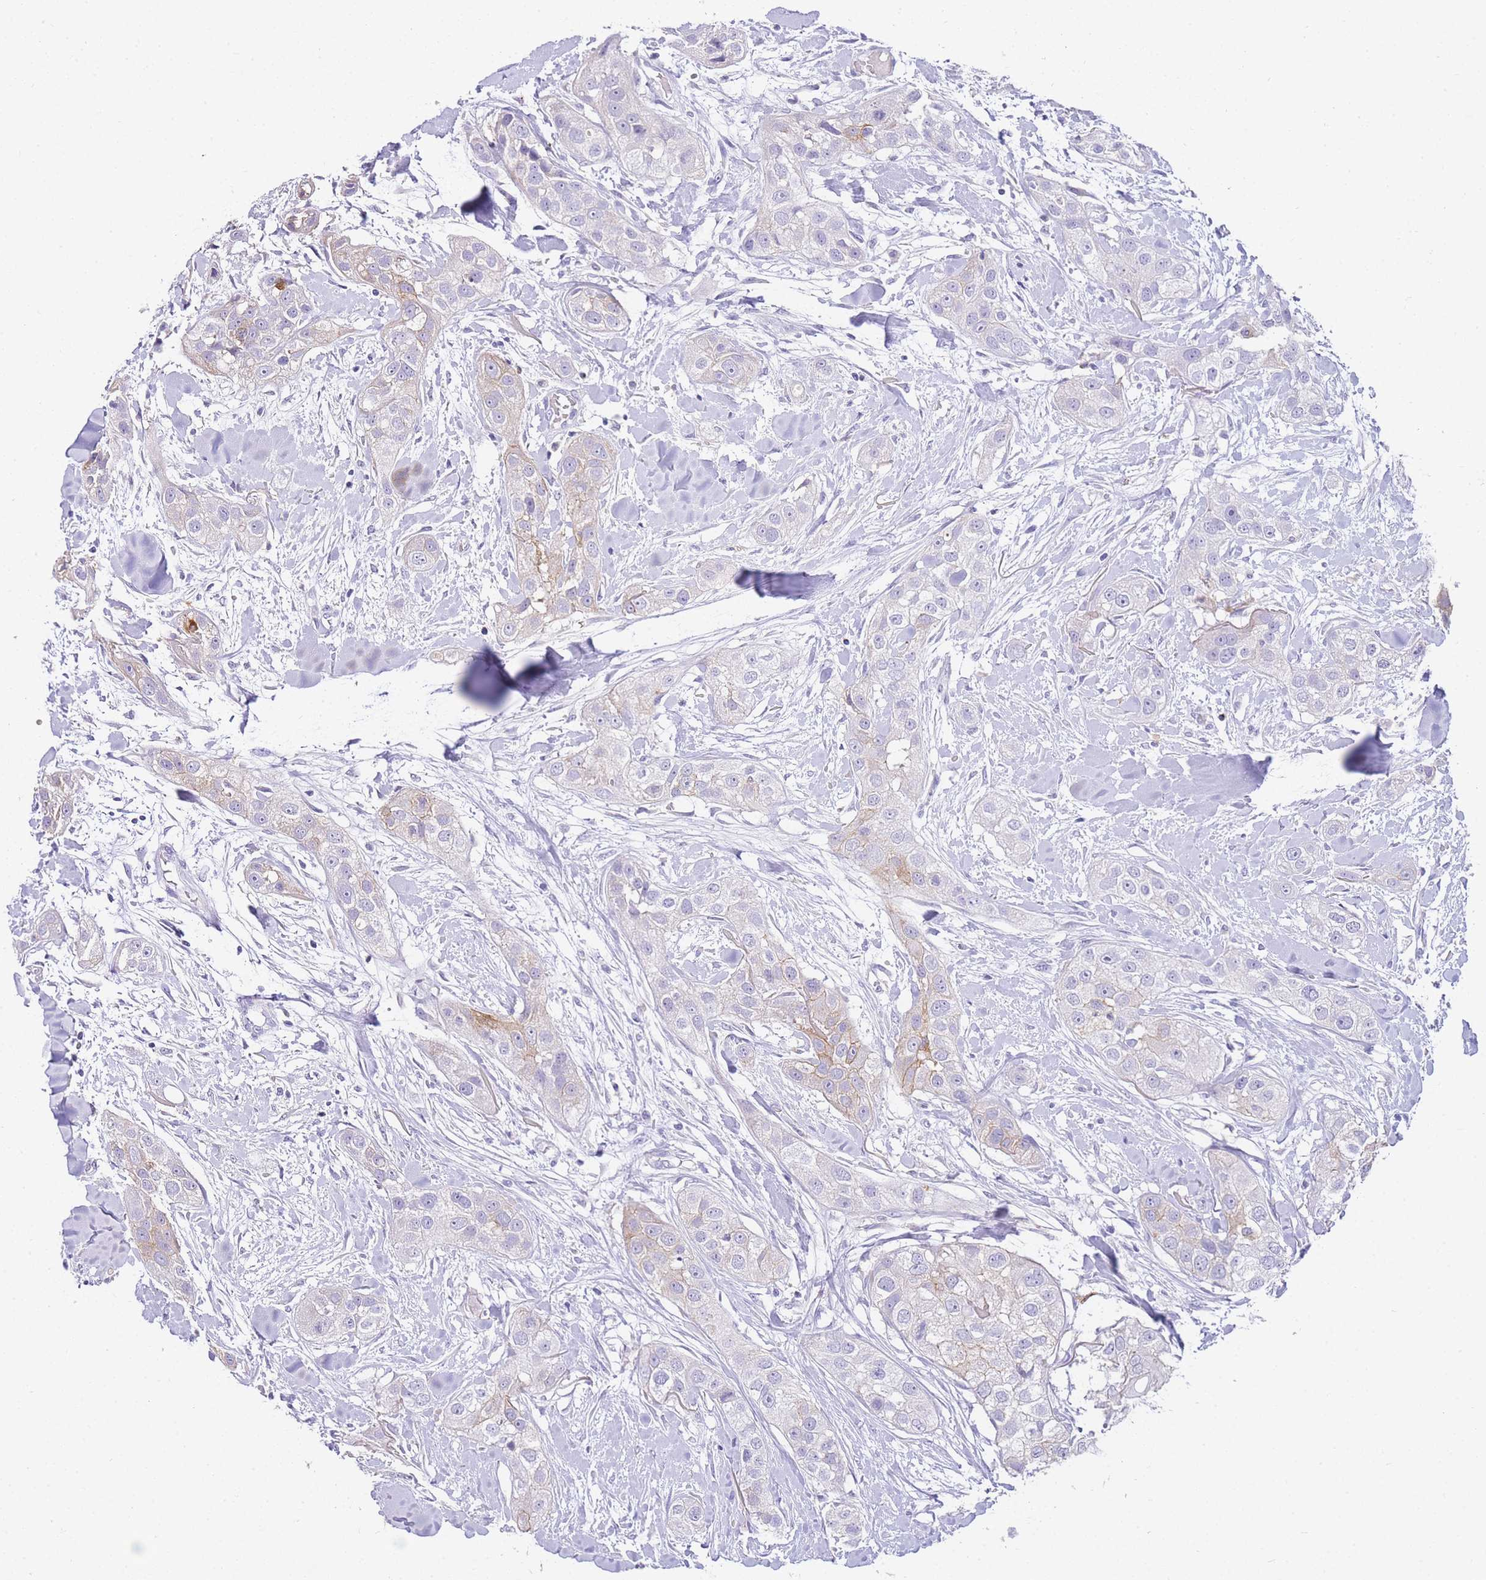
{"staining": {"intensity": "weak", "quantity": "<25%", "location": "cytoplasmic/membranous"}, "tissue": "head and neck cancer", "cell_type": "Tumor cells", "image_type": "cancer", "snomed": [{"axis": "morphology", "description": "Normal tissue, NOS"}, {"axis": "morphology", "description": "Squamous cell carcinoma, NOS"}, {"axis": "topography", "description": "Skeletal muscle"}, {"axis": "topography", "description": "Head-Neck"}], "caption": "The immunohistochemistry (IHC) photomicrograph has no significant positivity in tumor cells of head and neck cancer tissue.", "gene": "DPP4", "patient": {"sex": "male", "age": 51}}